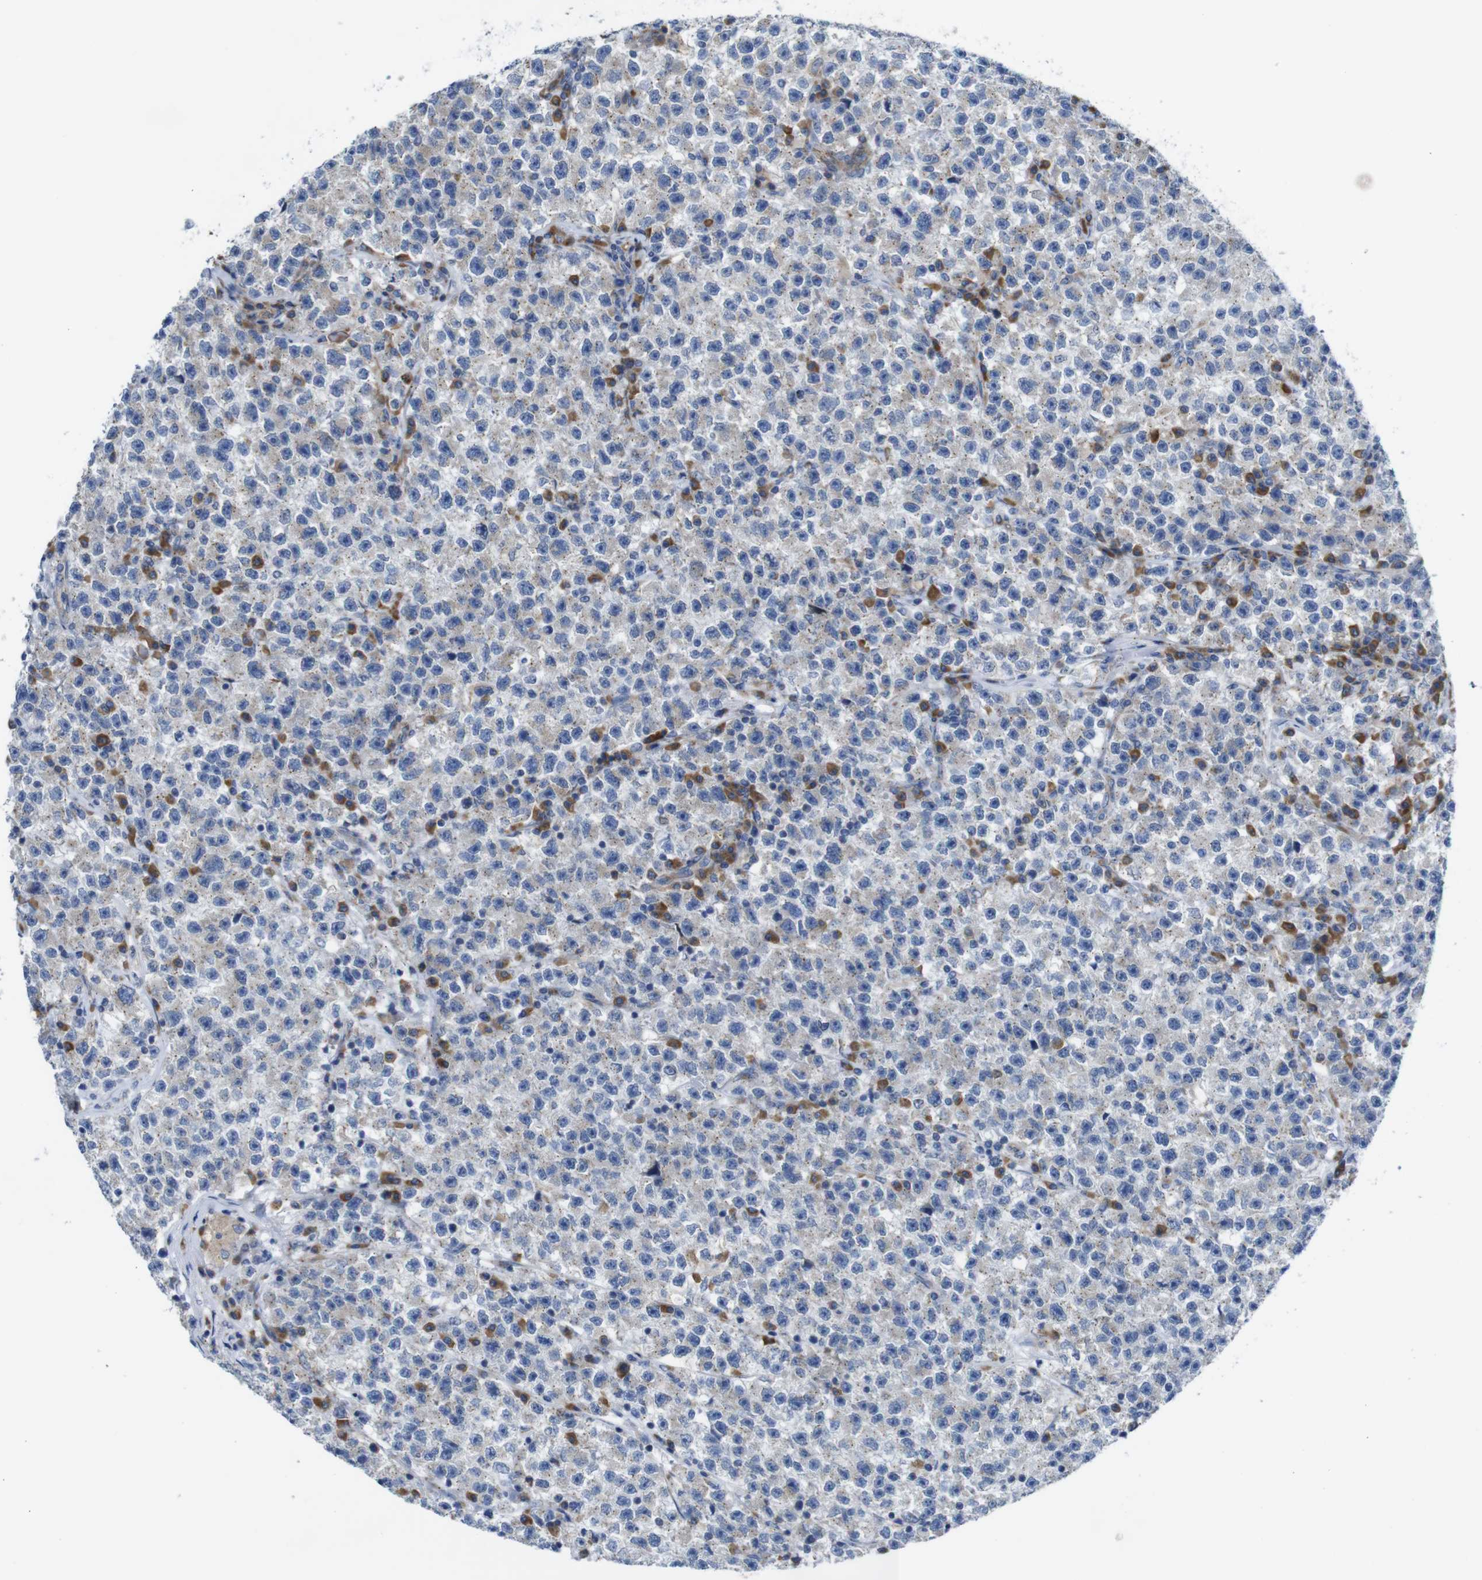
{"staining": {"intensity": "weak", "quantity": "25%-75%", "location": "cytoplasmic/membranous"}, "tissue": "testis cancer", "cell_type": "Tumor cells", "image_type": "cancer", "snomed": [{"axis": "morphology", "description": "Seminoma, NOS"}, {"axis": "topography", "description": "Testis"}], "caption": "Immunohistochemistry of seminoma (testis) reveals low levels of weak cytoplasmic/membranous staining in about 25%-75% of tumor cells.", "gene": "DDRGK1", "patient": {"sex": "male", "age": 22}}